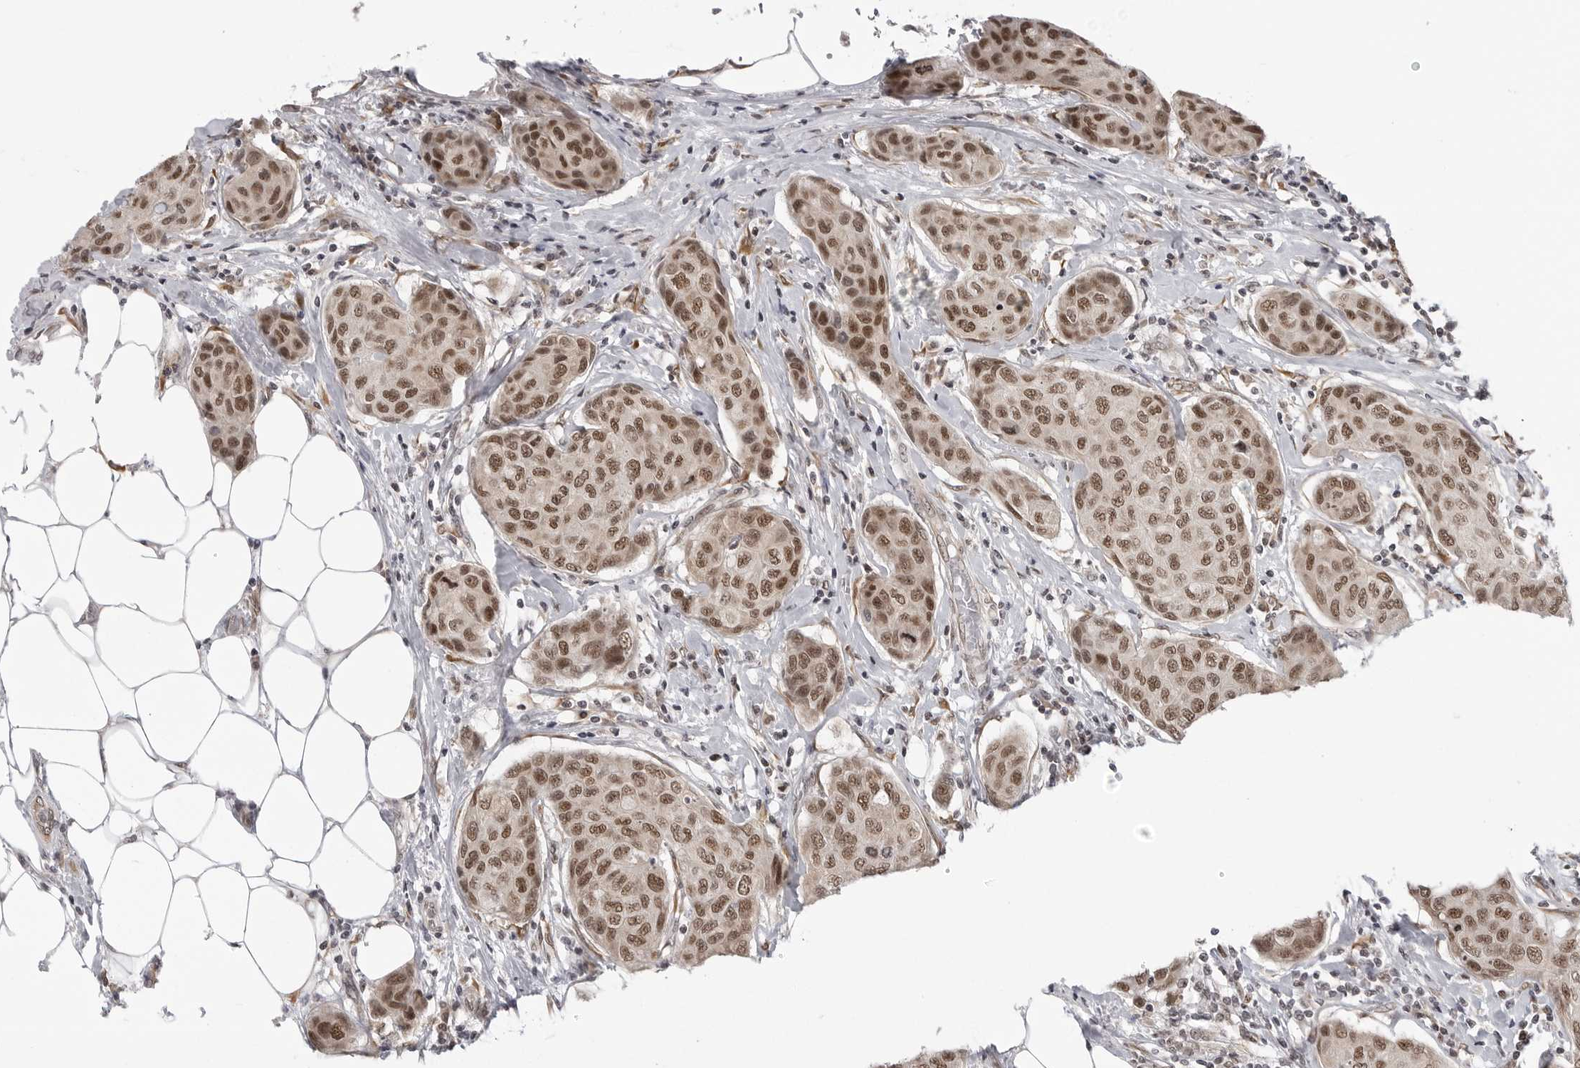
{"staining": {"intensity": "moderate", "quantity": ">75%", "location": "nuclear"}, "tissue": "breast cancer", "cell_type": "Tumor cells", "image_type": "cancer", "snomed": [{"axis": "morphology", "description": "Duct carcinoma"}, {"axis": "topography", "description": "Breast"}], "caption": "Moderate nuclear protein staining is present in about >75% of tumor cells in breast cancer (infiltrating ductal carcinoma). The protein is stained brown, and the nuclei are stained in blue (DAB (3,3'-diaminobenzidine) IHC with brightfield microscopy, high magnification).", "gene": "PRDM10", "patient": {"sex": "female", "age": 80}}